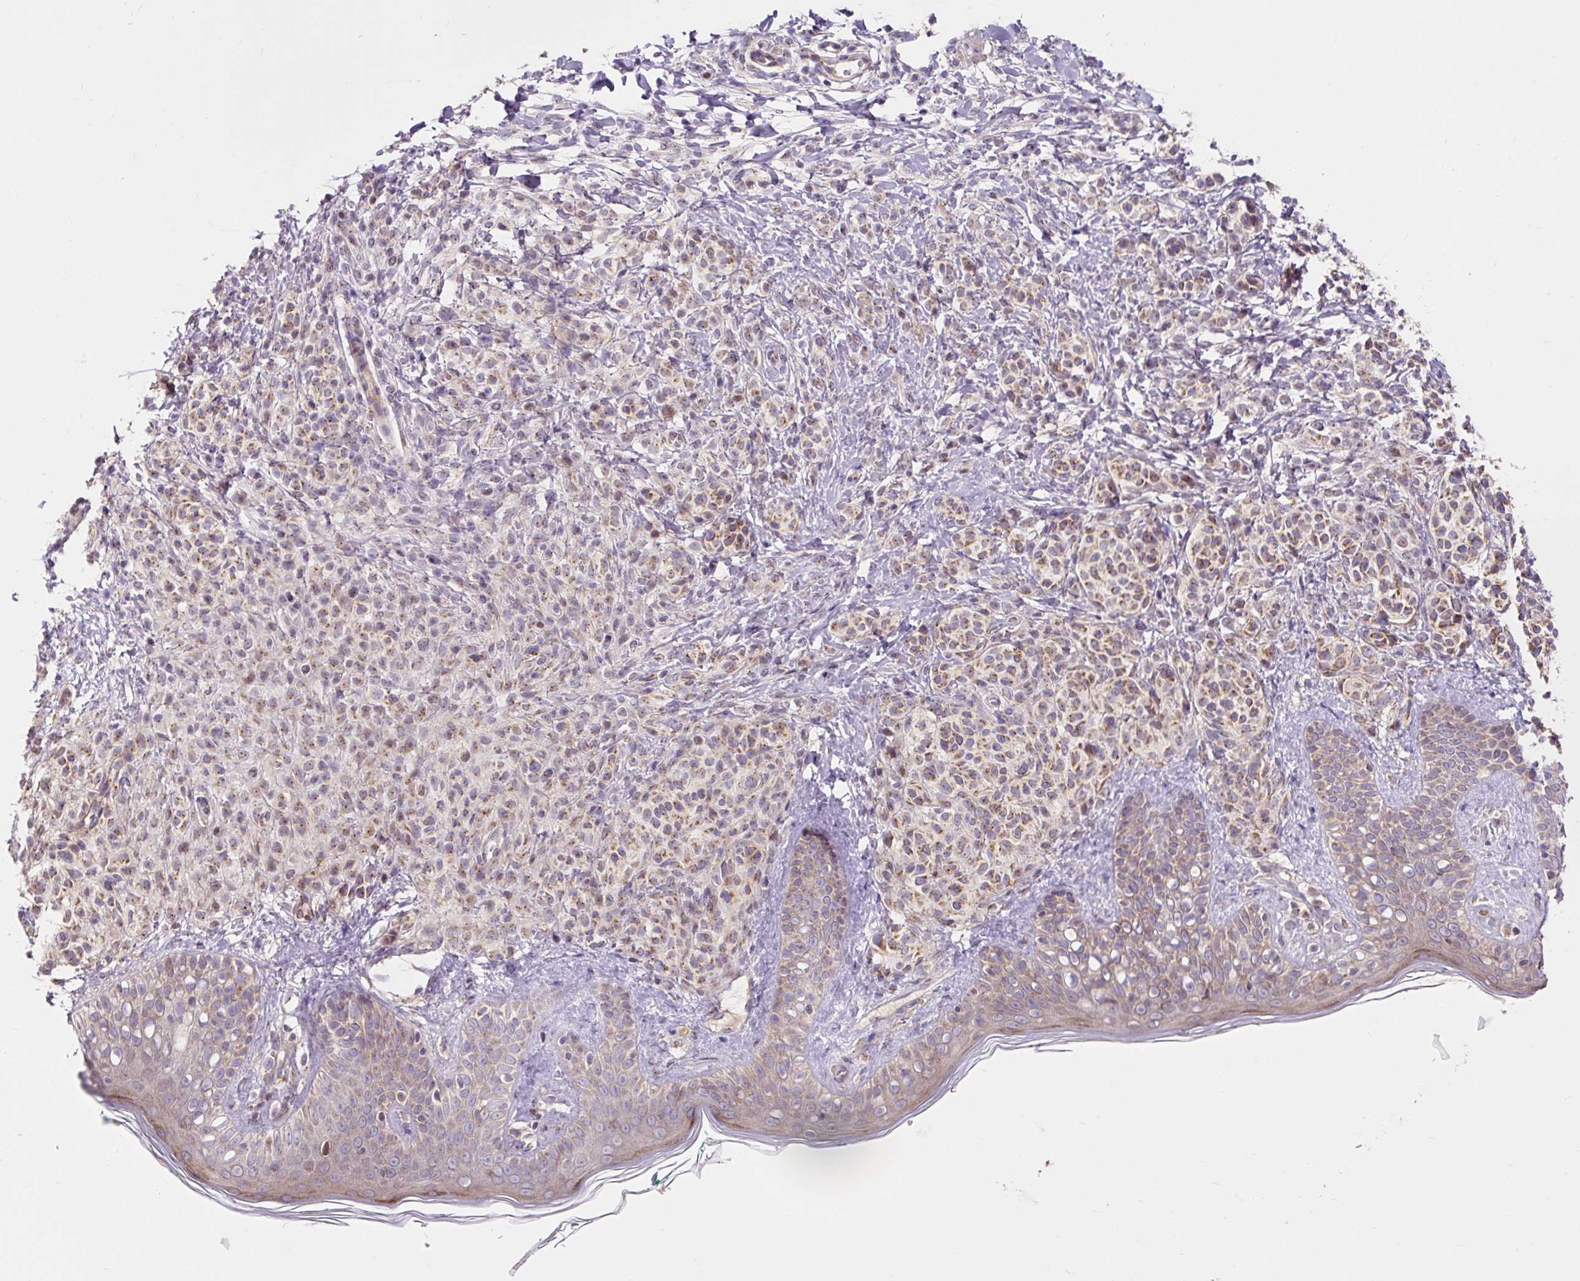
{"staining": {"intensity": "weak", "quantity": ">75%", "location": "cytoplasmic/membranous"}, "tissue": "skin", "cell_type": "Fibroblasts", "image_type": "normal", "snomed": [{"axis": "morphology", "description": "Normal tissue, NOS"}, {"axis": "topography", "description": "Skin"}], "caption": "Immunohistochemistry (IHC) image of normal skin stained for a protein (brown), which exhibits low levels of weak cytoplasmic/membranous positivity in about >75% of fibroblasts.", "gene": "TRIAP1", "patient": {"sex": "male", "age": 16}}